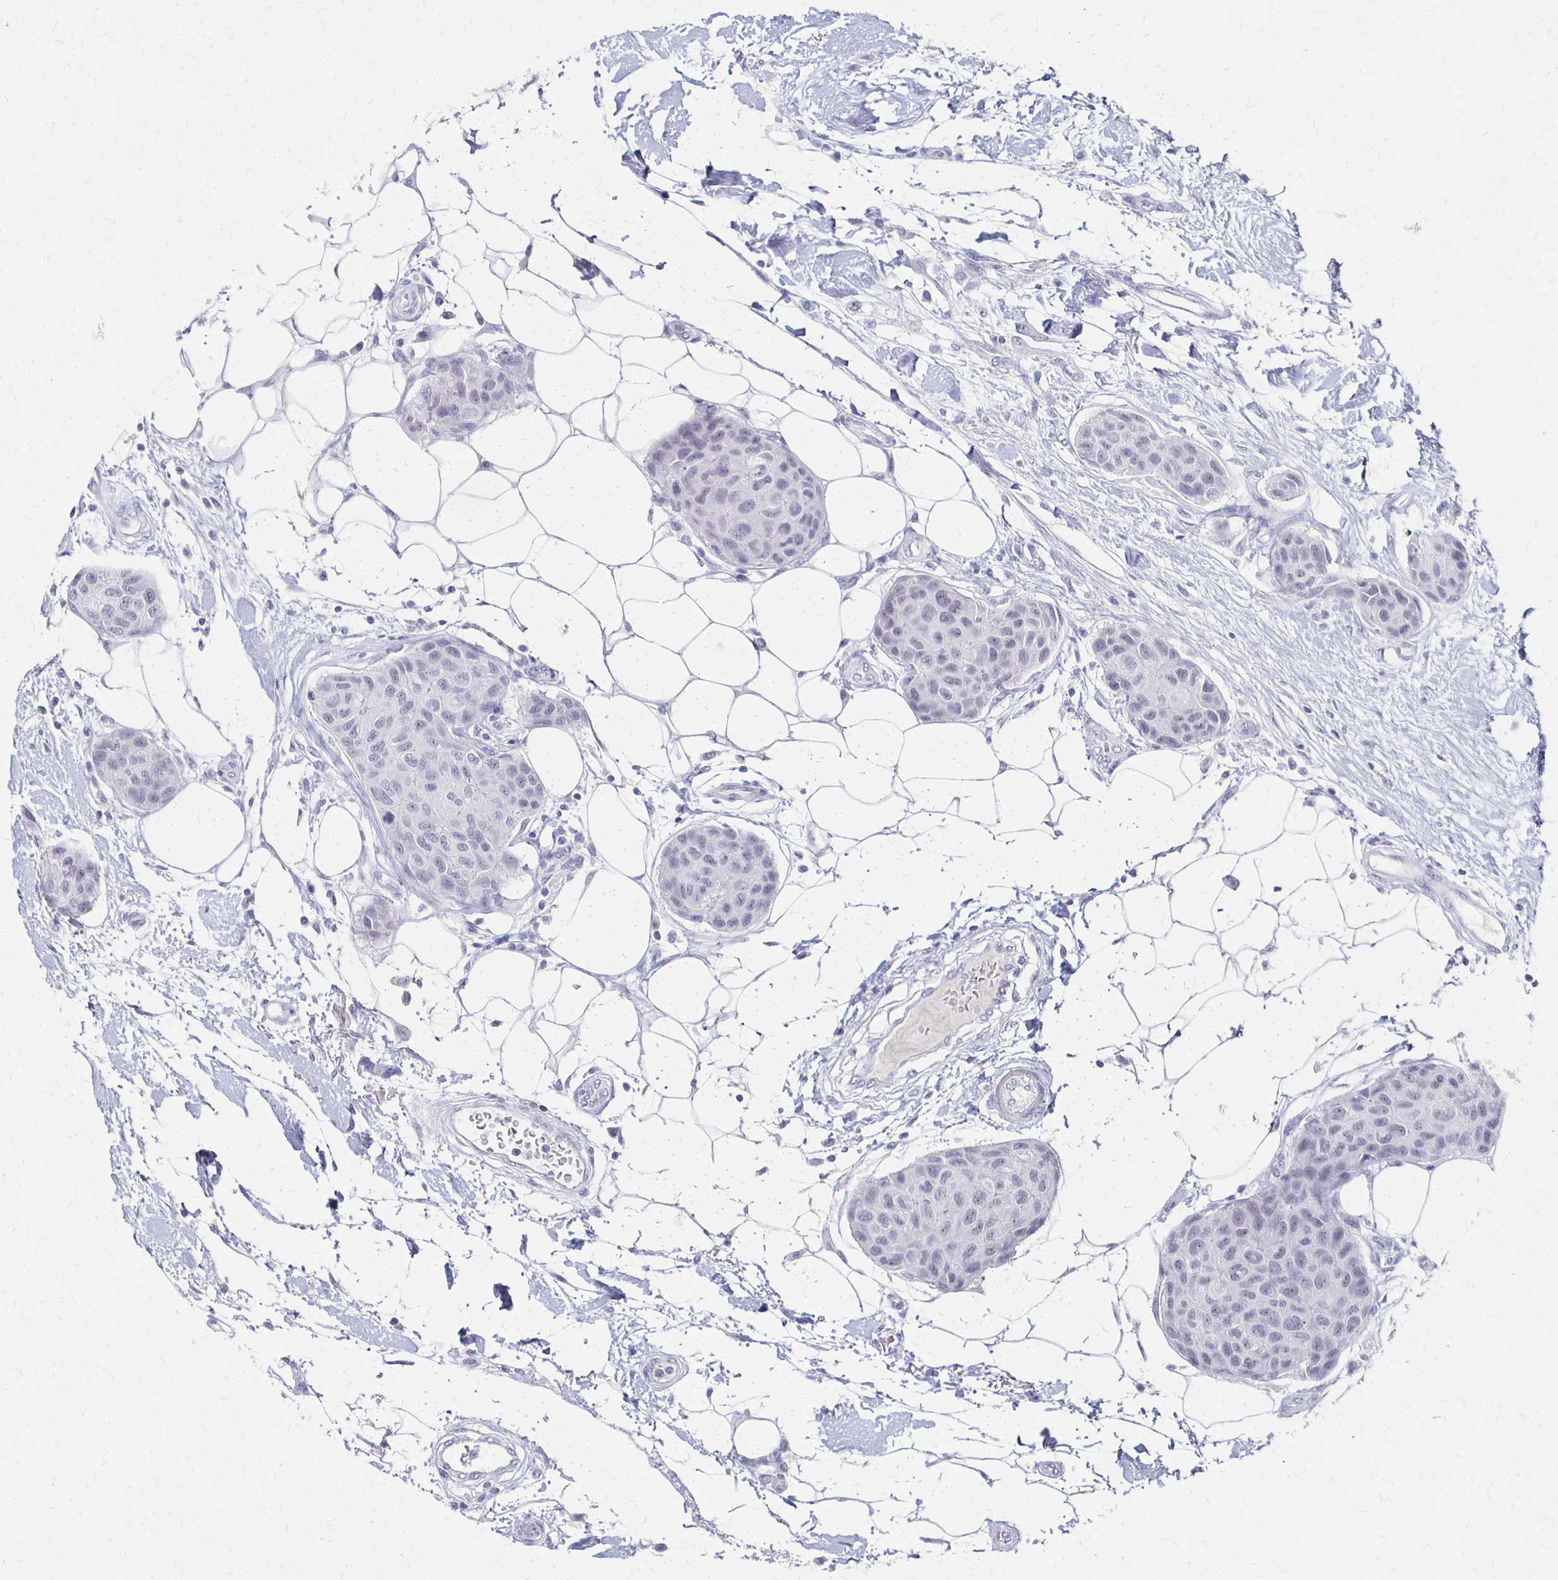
{"staining": {"intensity": "negative", "quantity": "none", "location": "none"}, "tissue": "breast cancer", "cell_type": "Tumor cells", "image_type": "cancer", "snomed": [{"axis": "morphology", "description": "Duct carcinoma"}, {"axis": "topography", "description": "Breast"}, {"axis": "topography", "description": "Lymph node"}], "caption": "This is an immunohistochemistry (IHC) photomicrograph of breast cancer. There is no staining in tumor cells.", "gene": "CXCR2", "patient": {"sex": "female", "age": 80}}